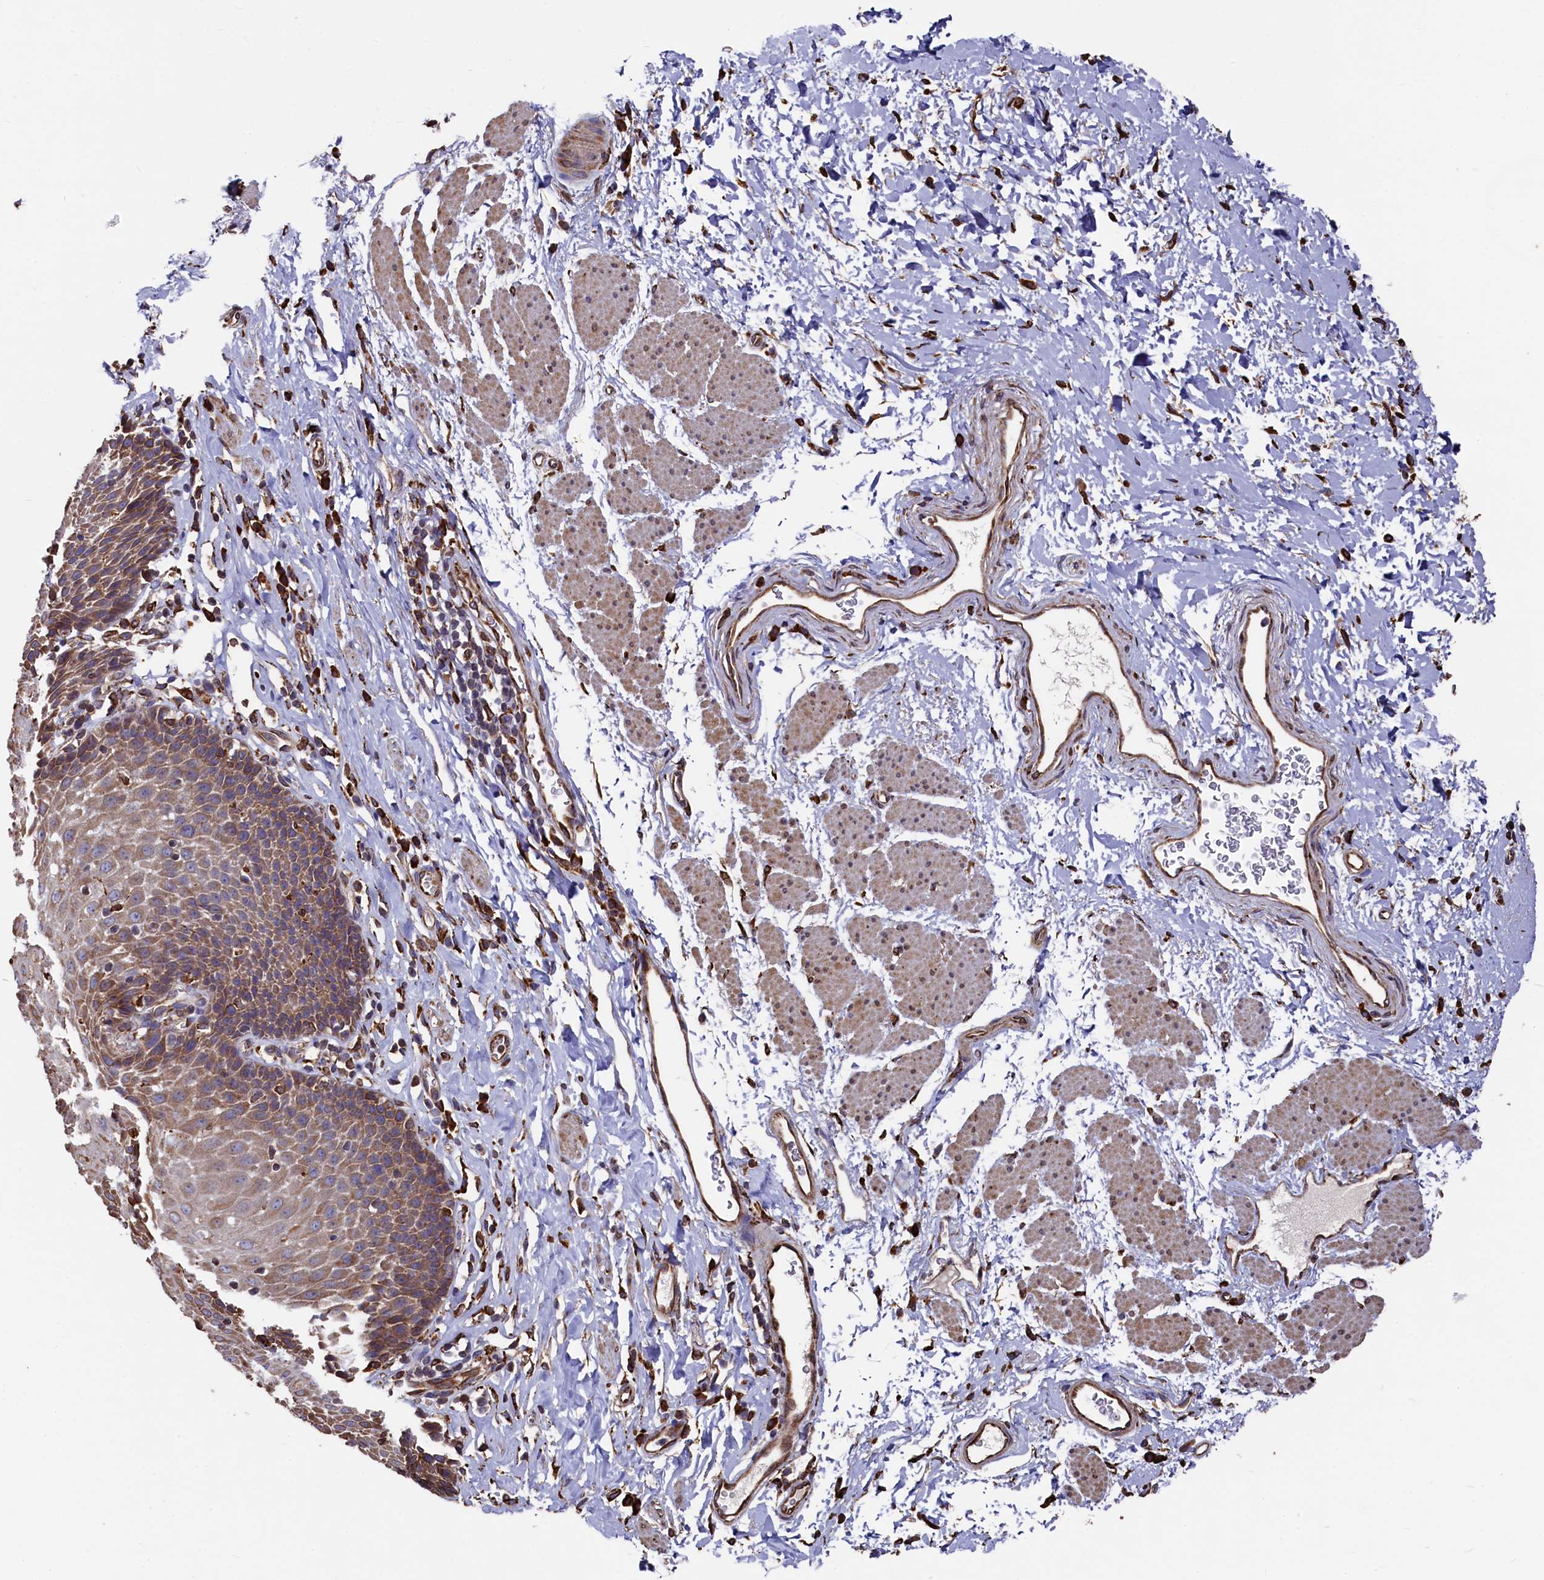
{"staining": {"intensity": "moderate", "quantity": ">75%", "location": "cytoplasmic/membranous"}, "tissue": "esophagus", "cell_type": "Squamous epithelial cells", "image_type": "normal", "snomed": [{"axis": "morphology", "description": "Normal tissue, NOS"}, {"axis": "topography", "description": "Esophagus"}], "caption": "Brown immunohistochemical staining in normal esophagus demonstrates moderate cytoplasmic/membranous expression in approximately >75% of squamous epithelial cells.", "gene": "NEURL1B", "patient": {"sex": "female", "age": 61}}